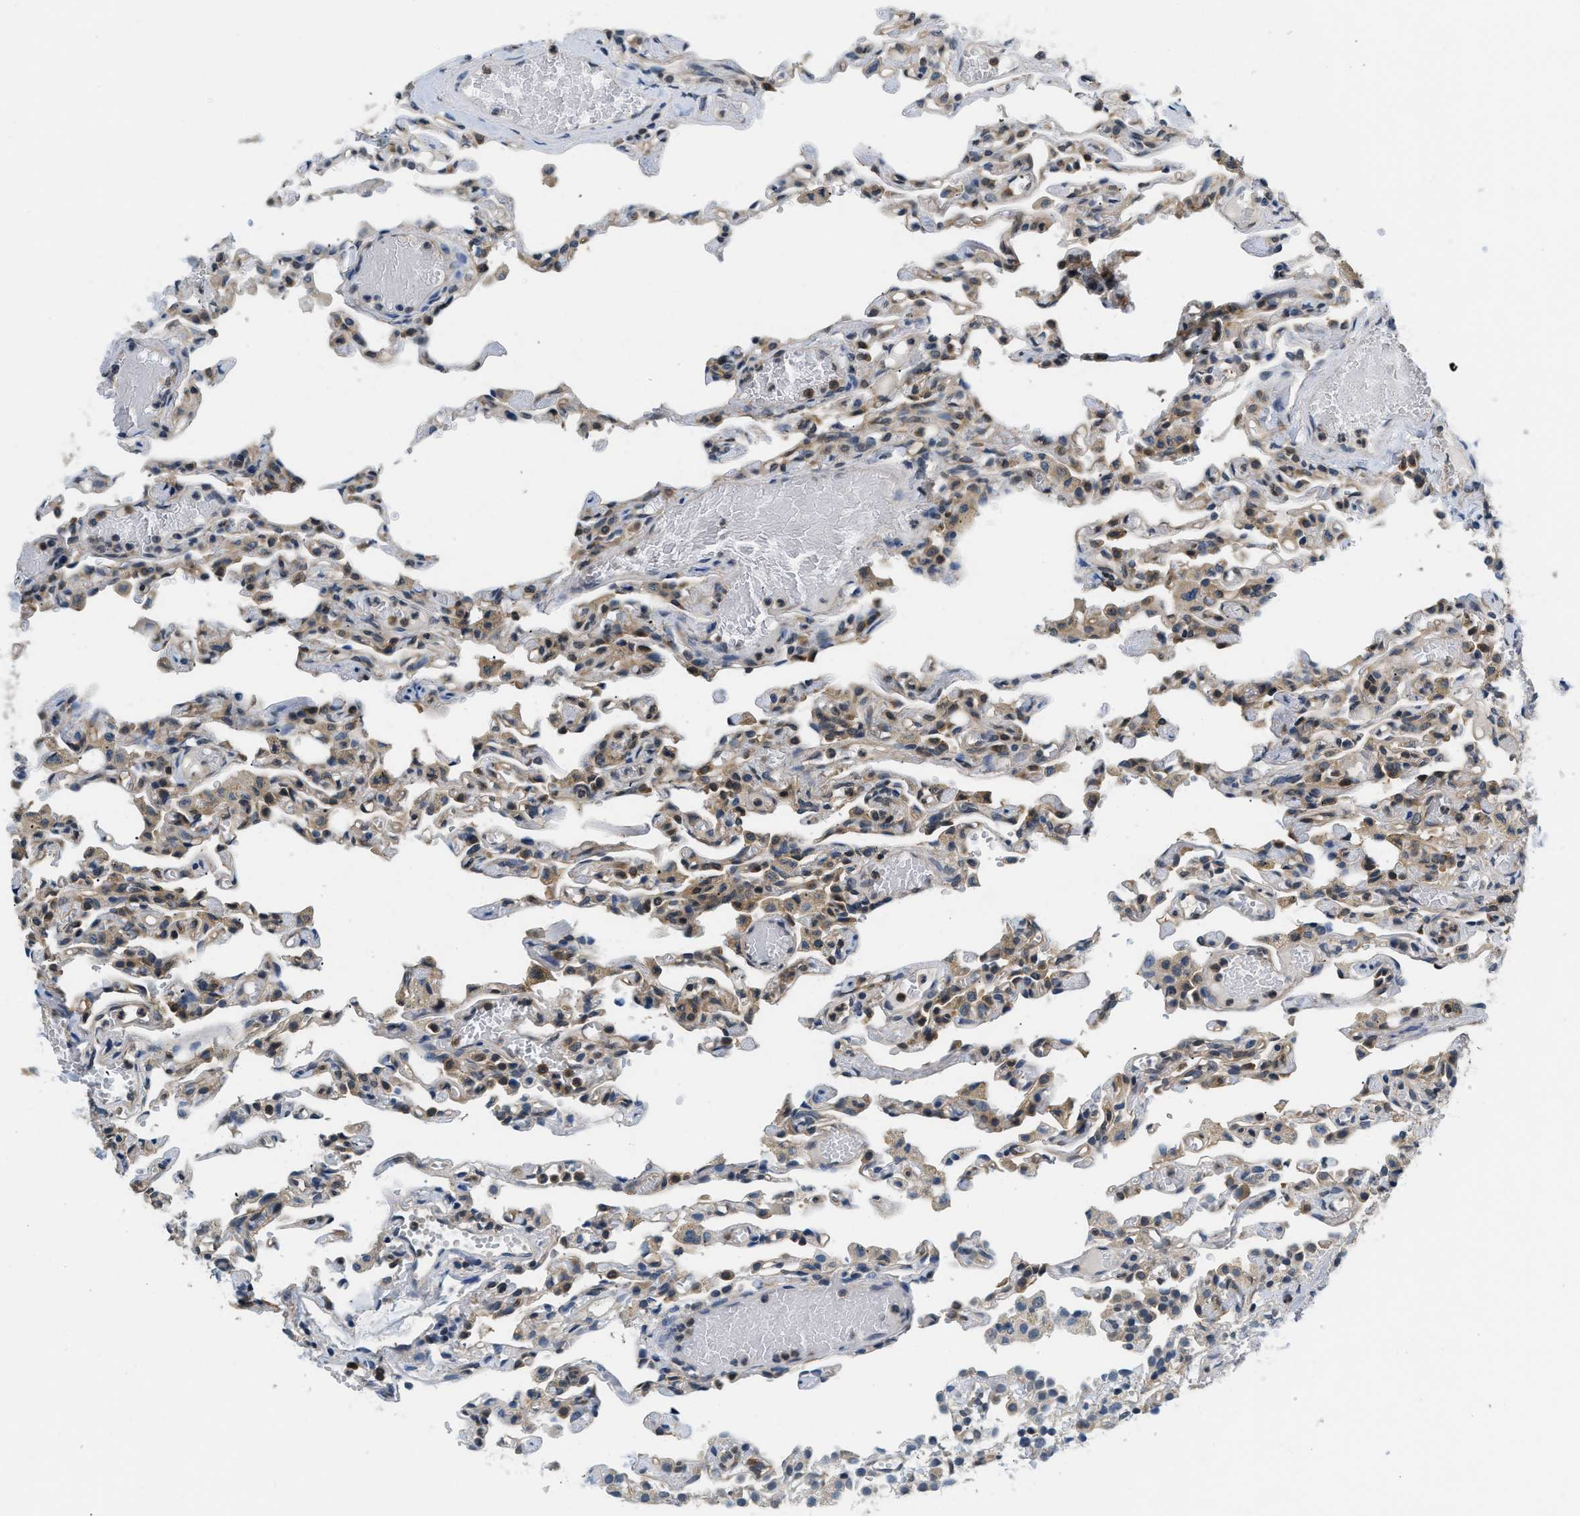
{"staining": {"intensity": "weak", "quantity": "25%-75%", "location": "cytoplasmic/membranous"}, "tissue": "lung", "cell_type": "Alveolar cells", "image_type": "normal", "snomed": [{"axis": "morphology", "description": "Normal tissue, NOS"}, {"axis": "topography", "description": "Lung"}], "caption": "Alveolar cells exhibit low levels of weak cytoplasmic/membranous staining in about 25%-75% of cells in unremarkable lung.", "gene": "EIF4EBP2", "patient": {"sex": "male", "age": 21}}